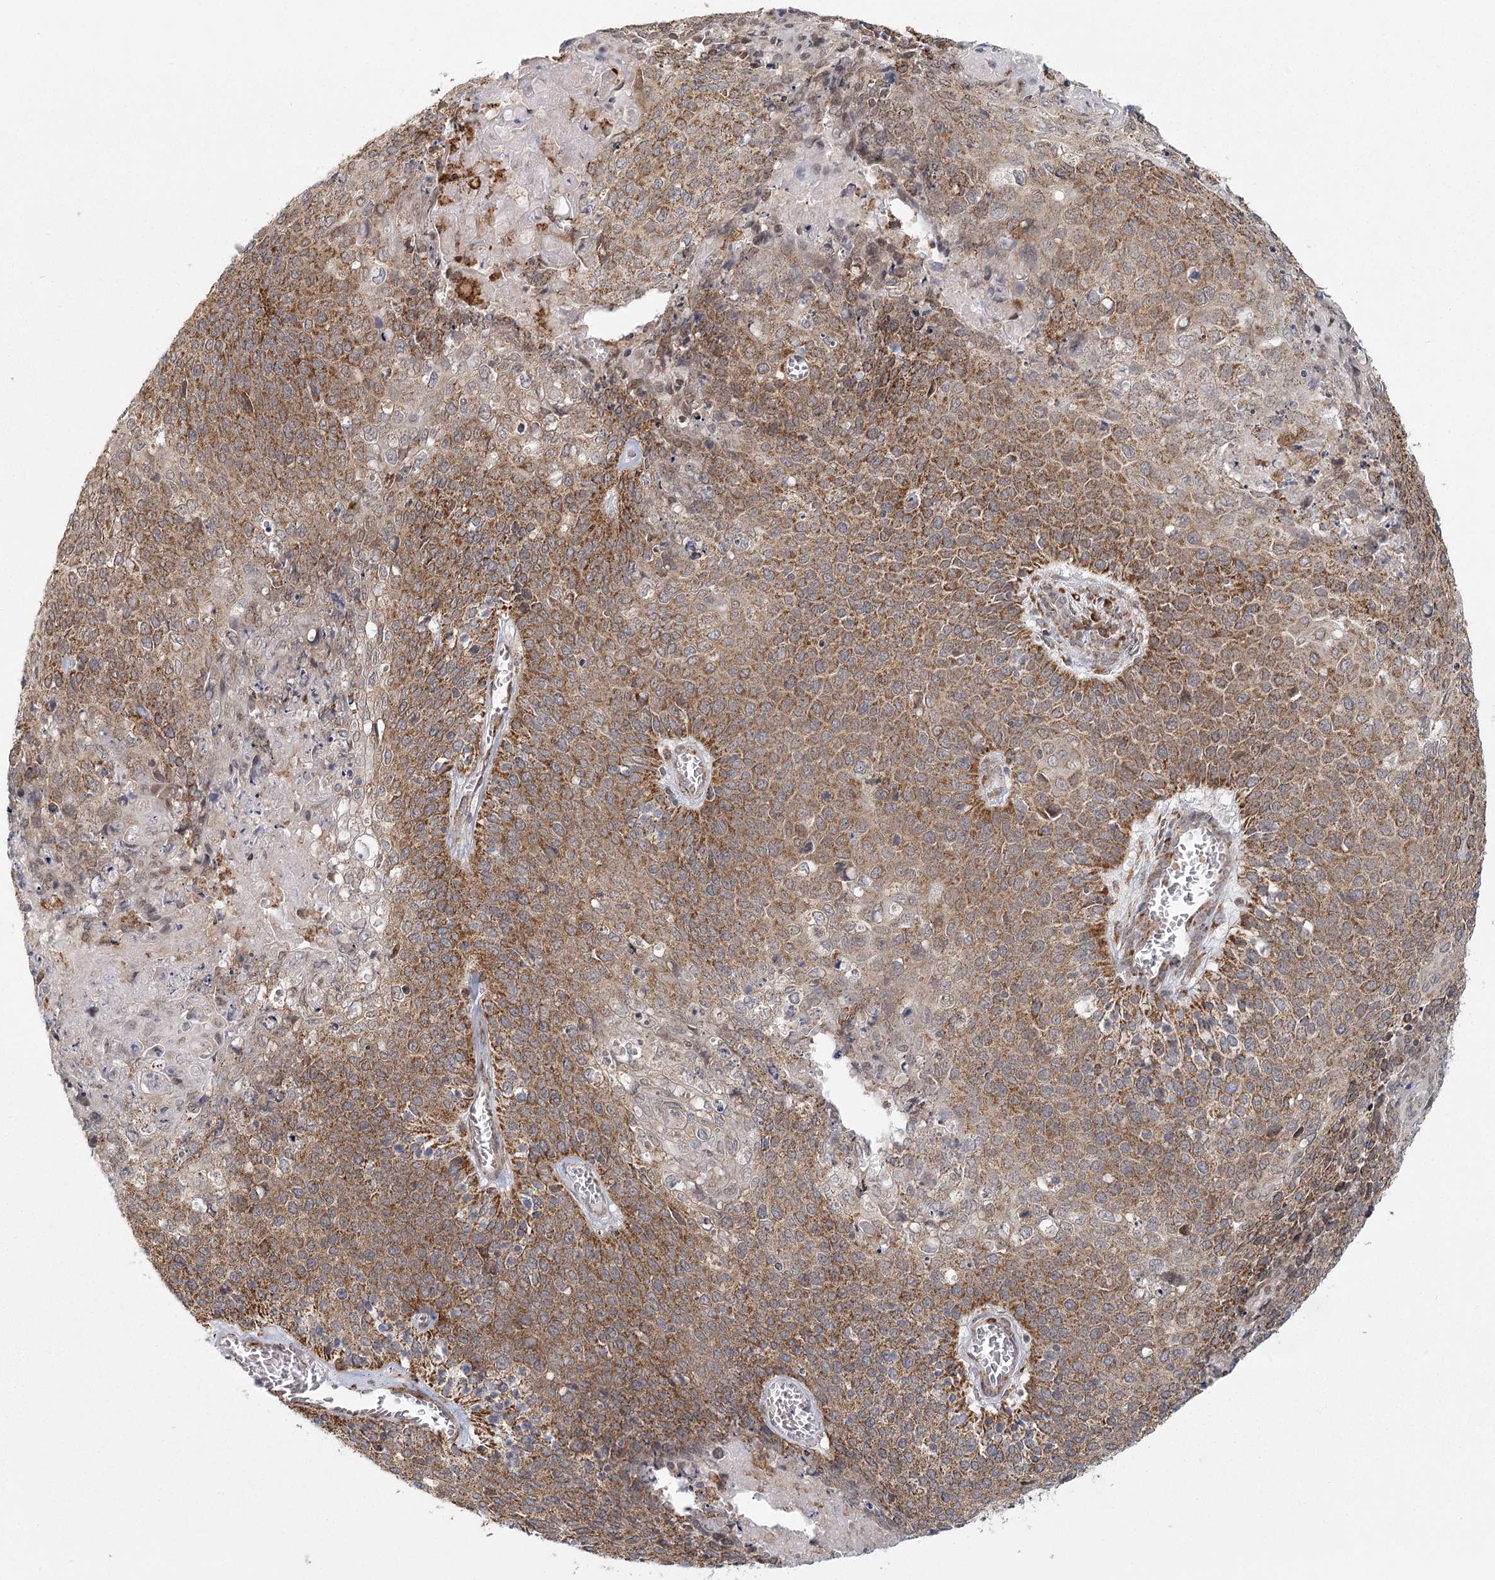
{"staining": {"intensity": "moderate", "quantity": ">75%", "location": "cytoplasmic/membranous"}, "tissue": "cervical cancer", "cell_type": "Tumor cells", "image_type": "cancer", "snomed": [{"axis": "morphology", "description": "Squamous cell carcinoma, NOS"}, {"axis": "topography", "description": "Cervix"}], "caption": "Approximately >75% of tumor cells in human cervical cancer (squamous cell carcinoma) reveal moderate cytoplasmic/membranous protein staining as visualized by brown immunohistochemical staining.", "gene": "LACTB", "patient": {"sex": "female", "age": 39}}